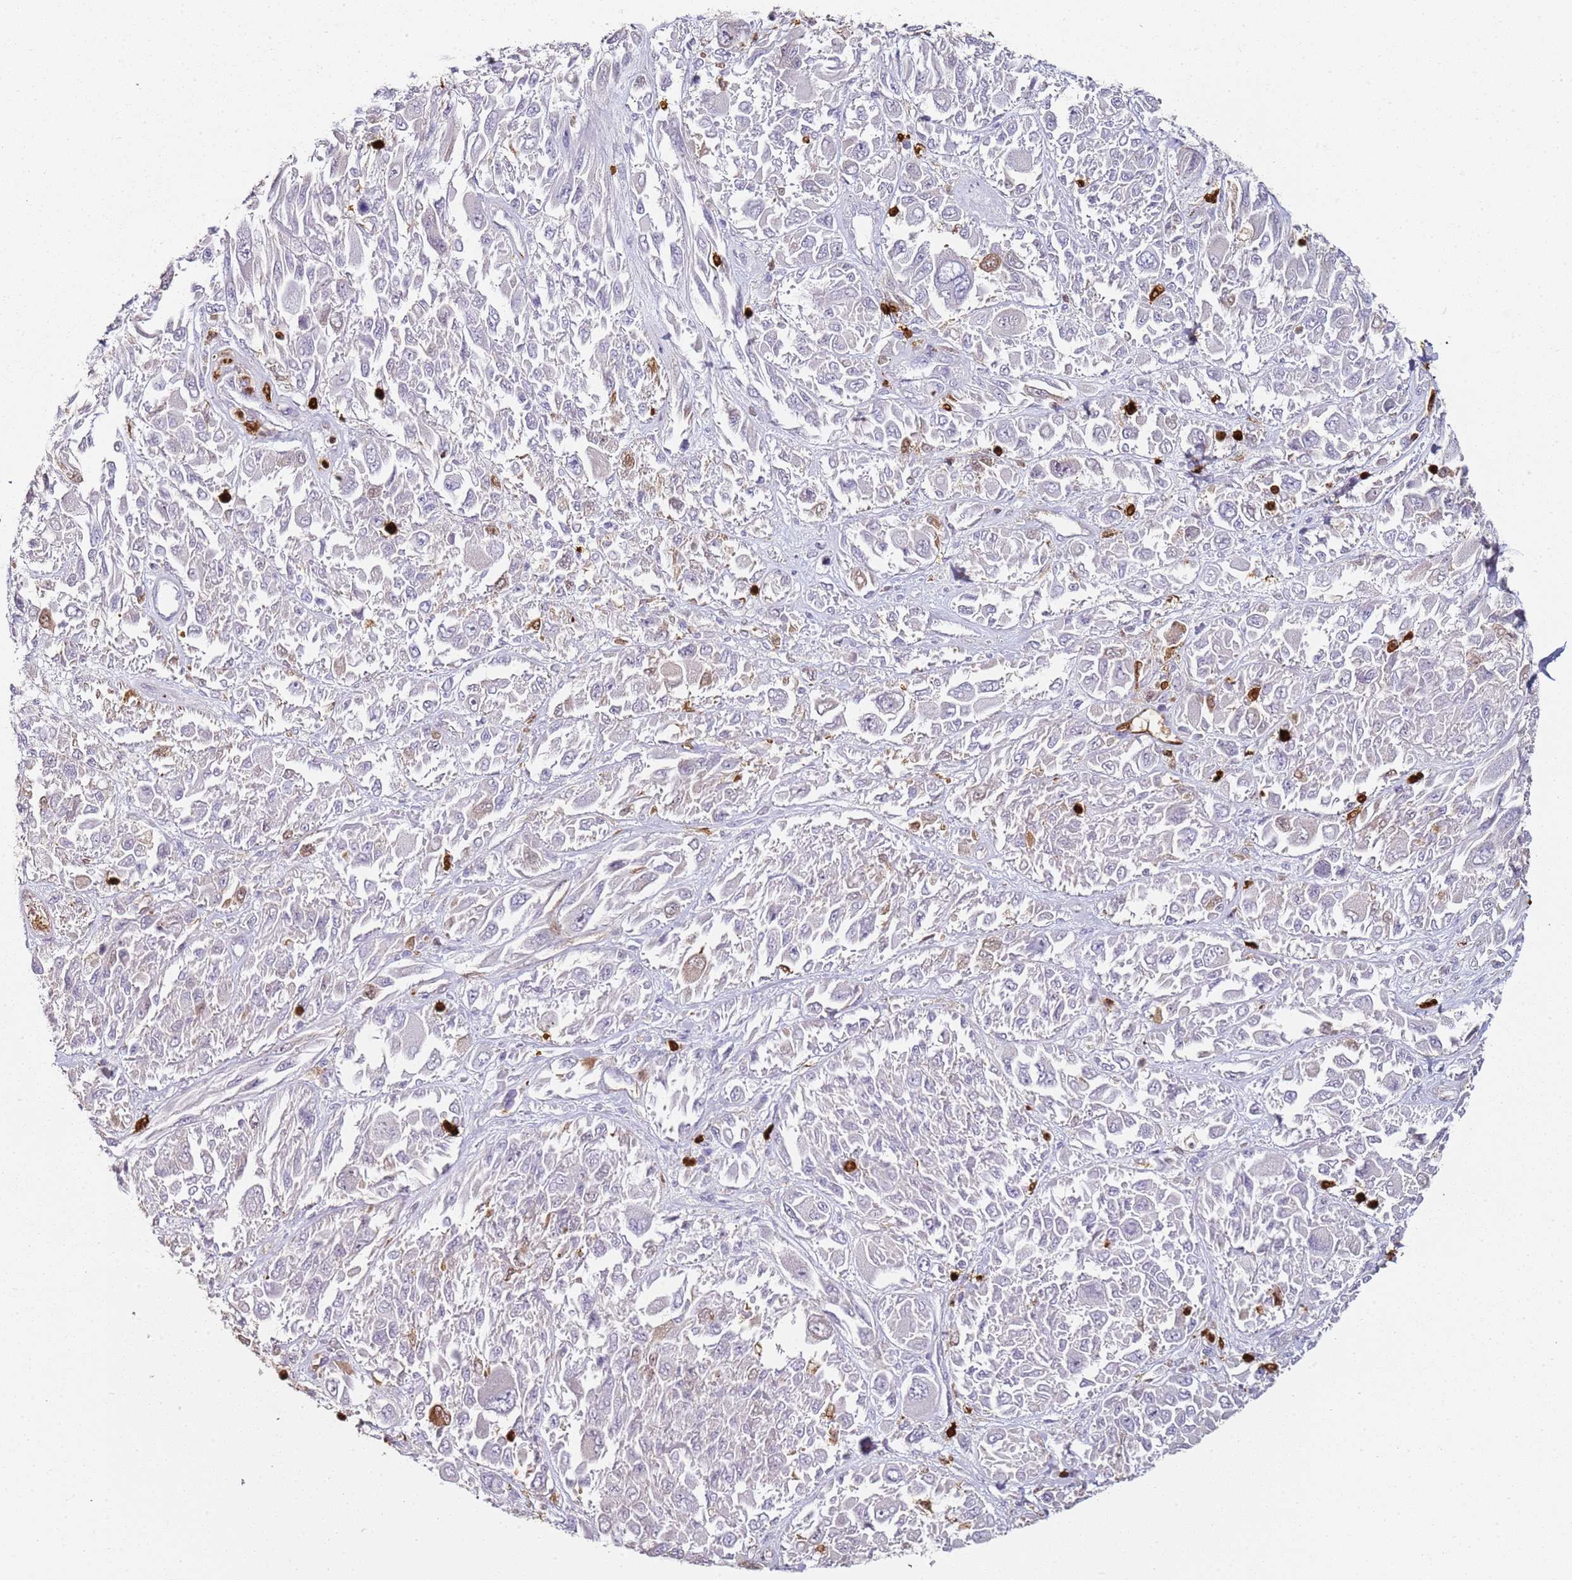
{"staining": {"intensity": "moderate", "quantity": "<25%", "location": "cytoplasmic/membranous,nuclear"}, "tissue": "melanoma", "cell_type": "Tumor cells", "image_type": "cancer", "snomed": [{"axis": "morphology", "description": "Malignant melanoma, NOS"}, {"axis": "topography", "description": "Skin"}], "caption": "This image shows immunohistochemistry (IHC) staining of malignant melanoma, with low moderate cytoplasmic/membranous and nuclear positivity in approximately <25% of tumor cells.", "gene": "S100A4", "patient": {"sex": "female", "age": 91}}